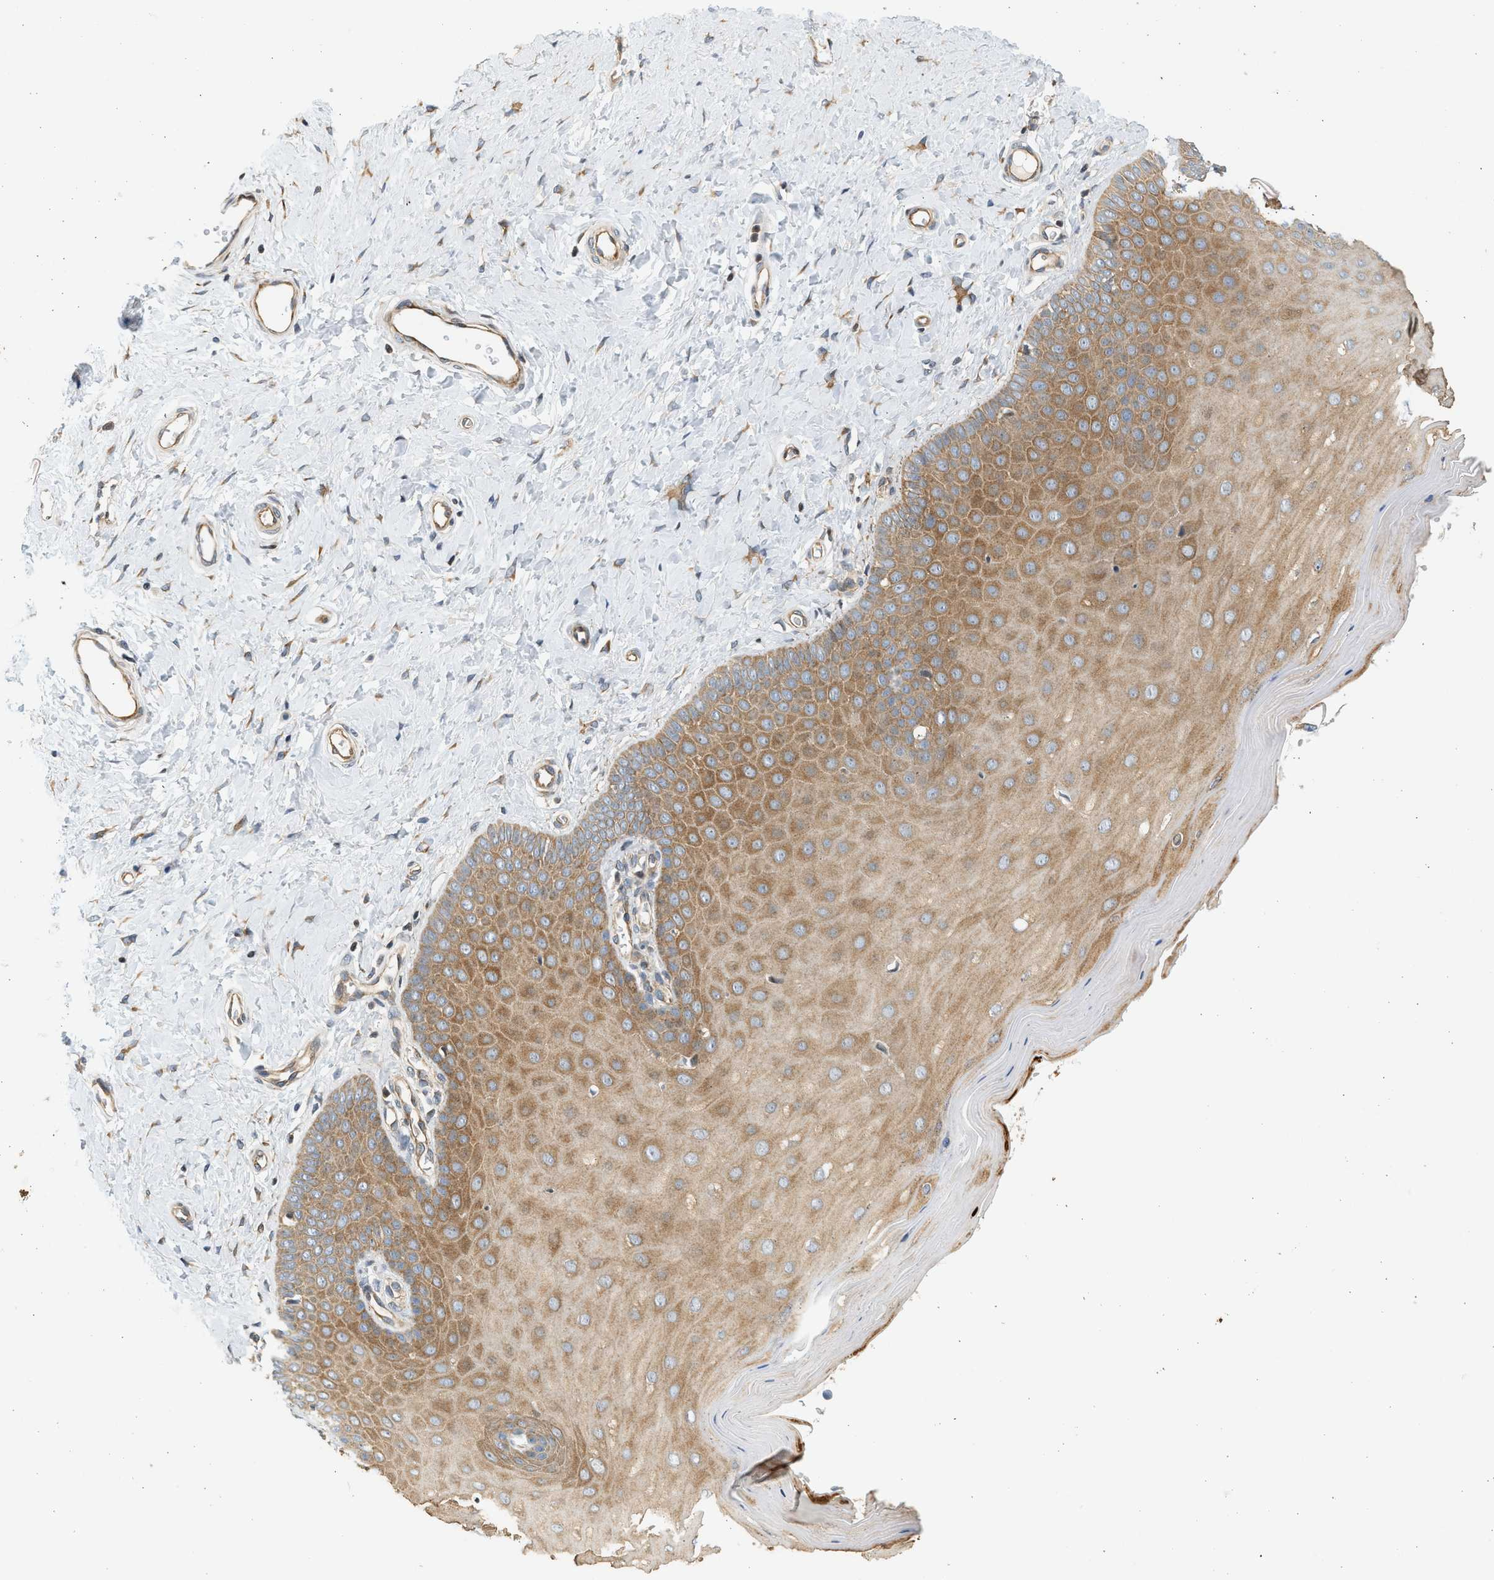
{"staining": {"intensity": "moderate", "quantity": ">75%", "location": "cytoplasmic/membranous"}, "tissue": "cervix", "cell_type": "Squamous epithelial cells", "image_type": "normal", "snomed": [{"axis": "morphology", "description": "Normal tissue, NOS"}, {"axis": "topography", "description": "Cervix"}], "caption": "A histopathology image of human cervix stained for a protein displays moderate cytoplasmic/membranous brown staining in squamous epithelial cells.", "gene": "NRSN2", "patient": {"sex": "female", "age": 55}}